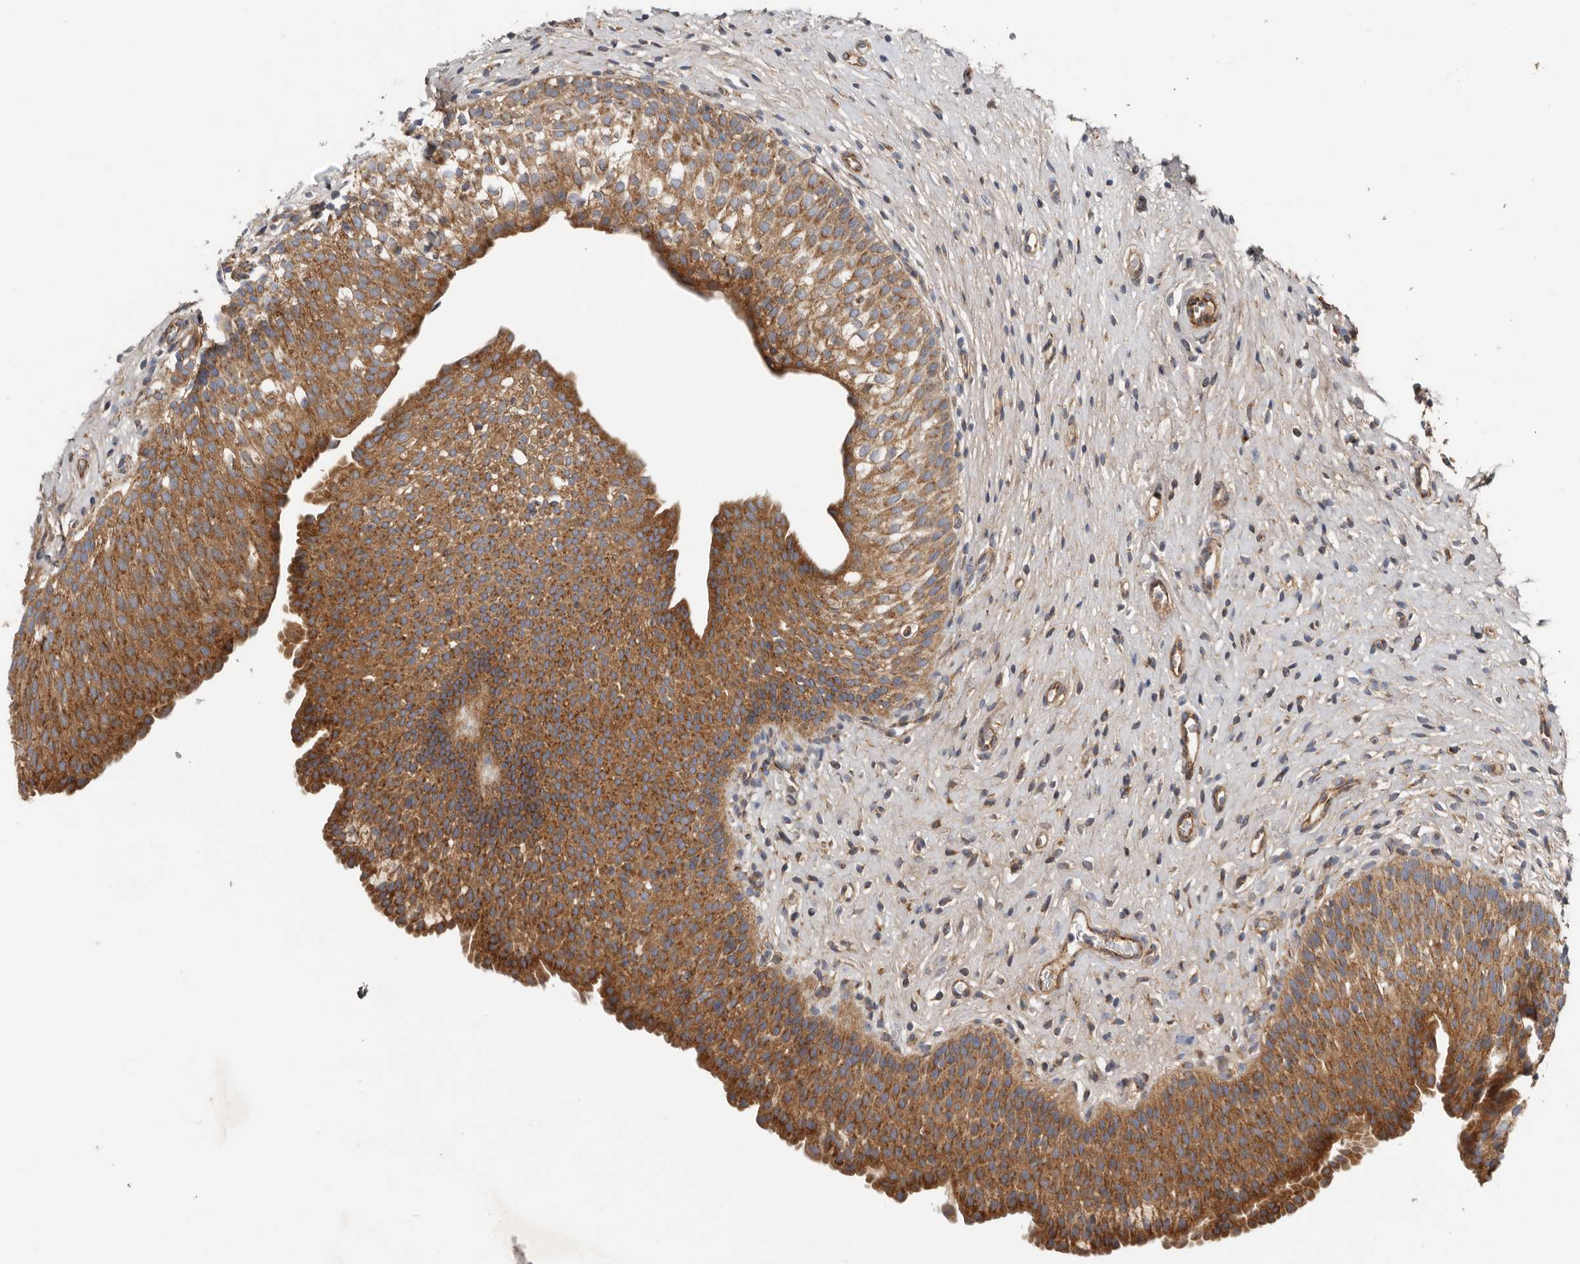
{"staining": {"intensity": "strong", "quantity": ">75%", "location": "cytoplasmic/membranous"}, "tissue": "urinary bladder", "cell_type": "Urothelial cells", "image_type": "normal", "snomed": [{"axis": "morphology", "description": "Normal tissue, NOS"}, {"axis": "topography", "description": "Urinary bladder"}], "caption": "Immunohistochemistry (DAB (3,3'-diaminobenzidine)) staining of normal human urinary bladder displays strong cytoplasmic/membranous protein positivity in about >75% of urothelial cells.", "gene": "LUZP1", "patient": {"sex": "male", "age": 1}}